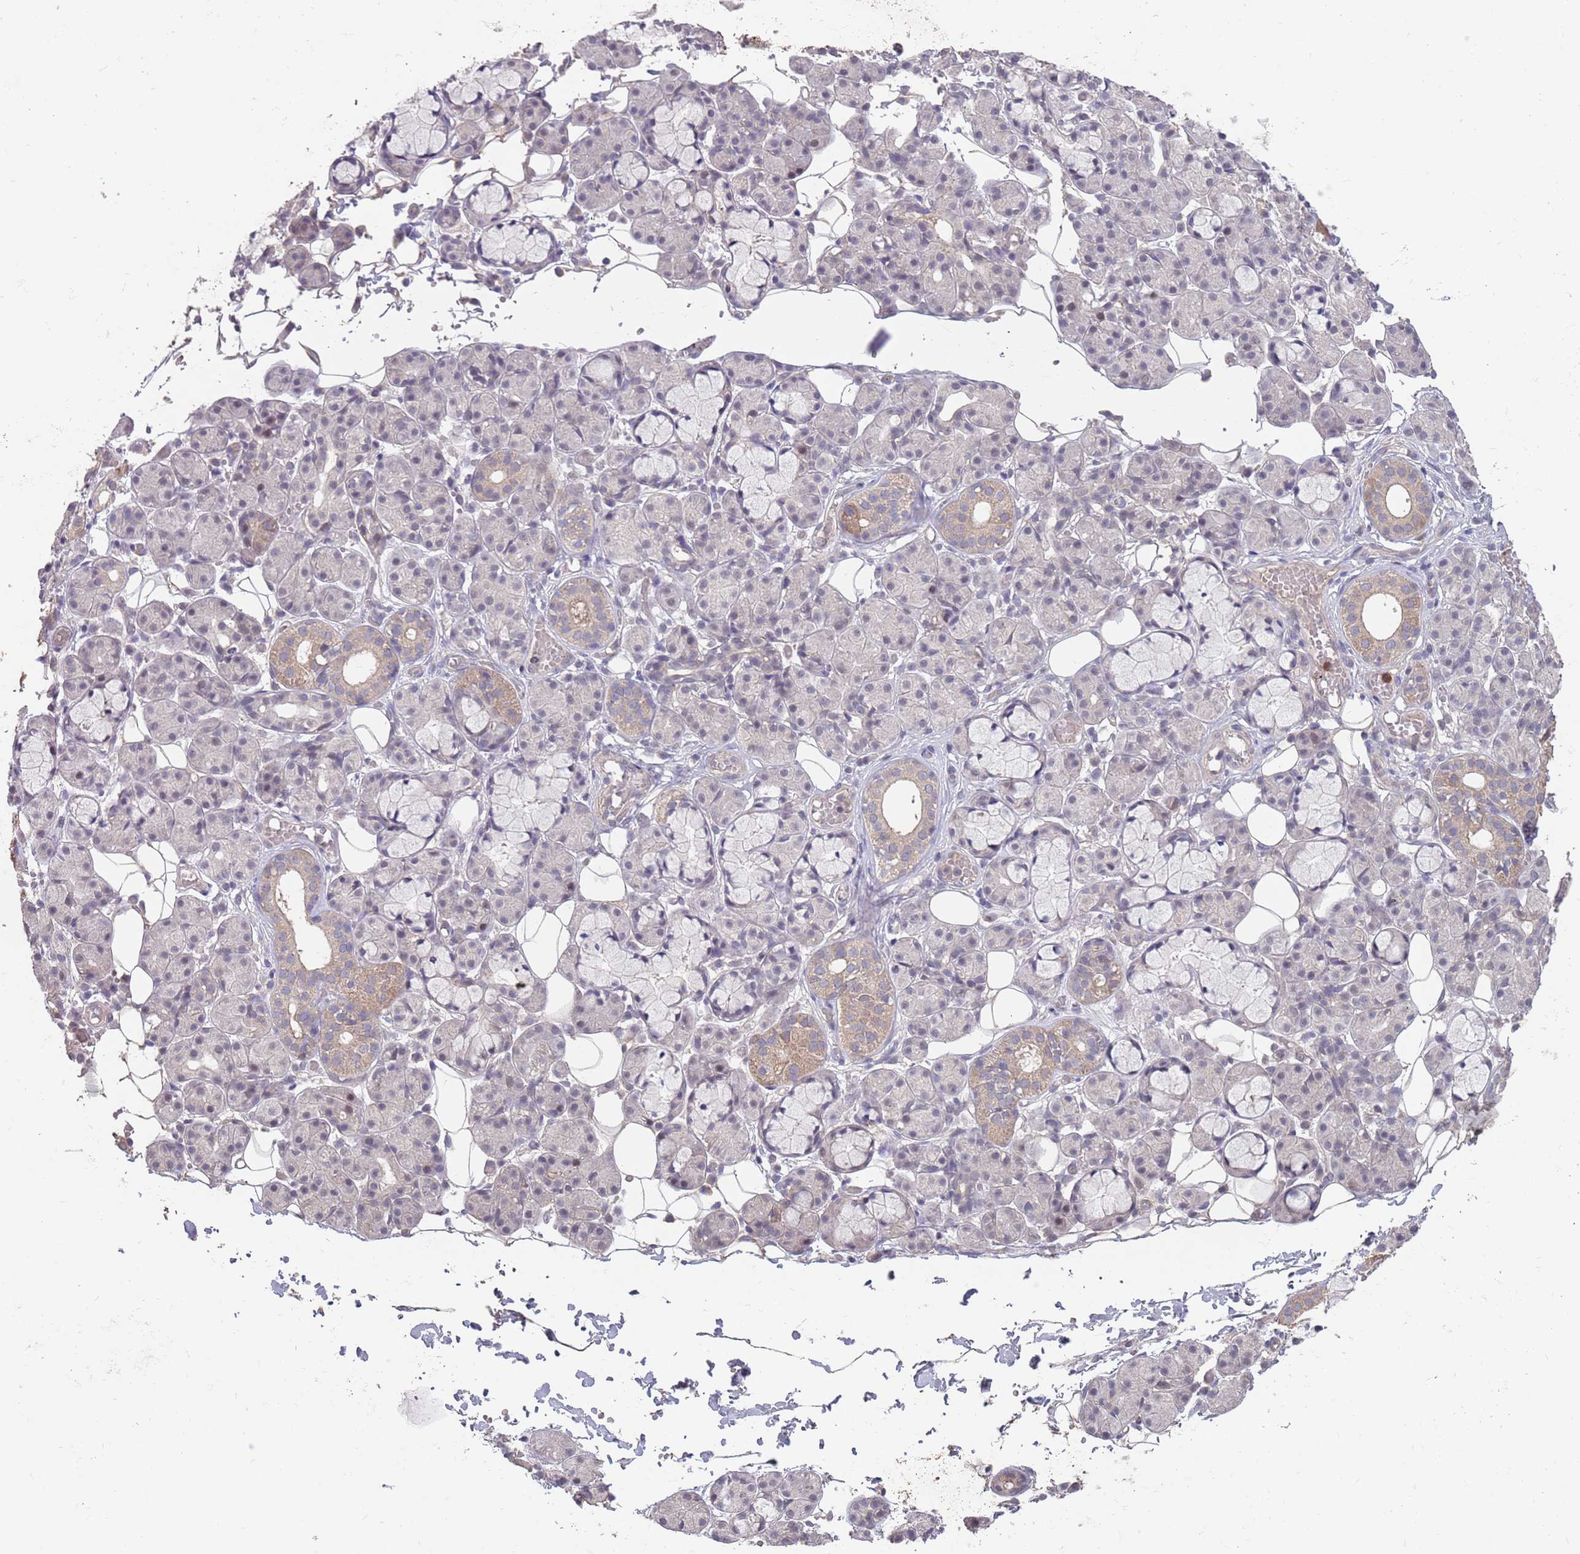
{"staining": {"intensity": "moderate", "quantity": "<25%", "location": "cytoplasmic/membranous"}, "tissue": "salivary gland", "cell_type": "Glandular cells", "image_type": "normal", "snomed": [{"axis": "morphology", "description": "Normal tissue, NOS"}, {"axis": "topography", "description": "Salivary gland"}], "caption": "Salivary gland stained for a protein demonstrates moderate cytoplasmic/membranous positivity in glandular cells. (Stains: DAB (3,3'-diaminobenzidine) in brown, nuclei in blue, Microscopy: brightfield microscopy at high magnification).", "gene": "MEI1", "patient": {"sex": "male", "age": 63}}